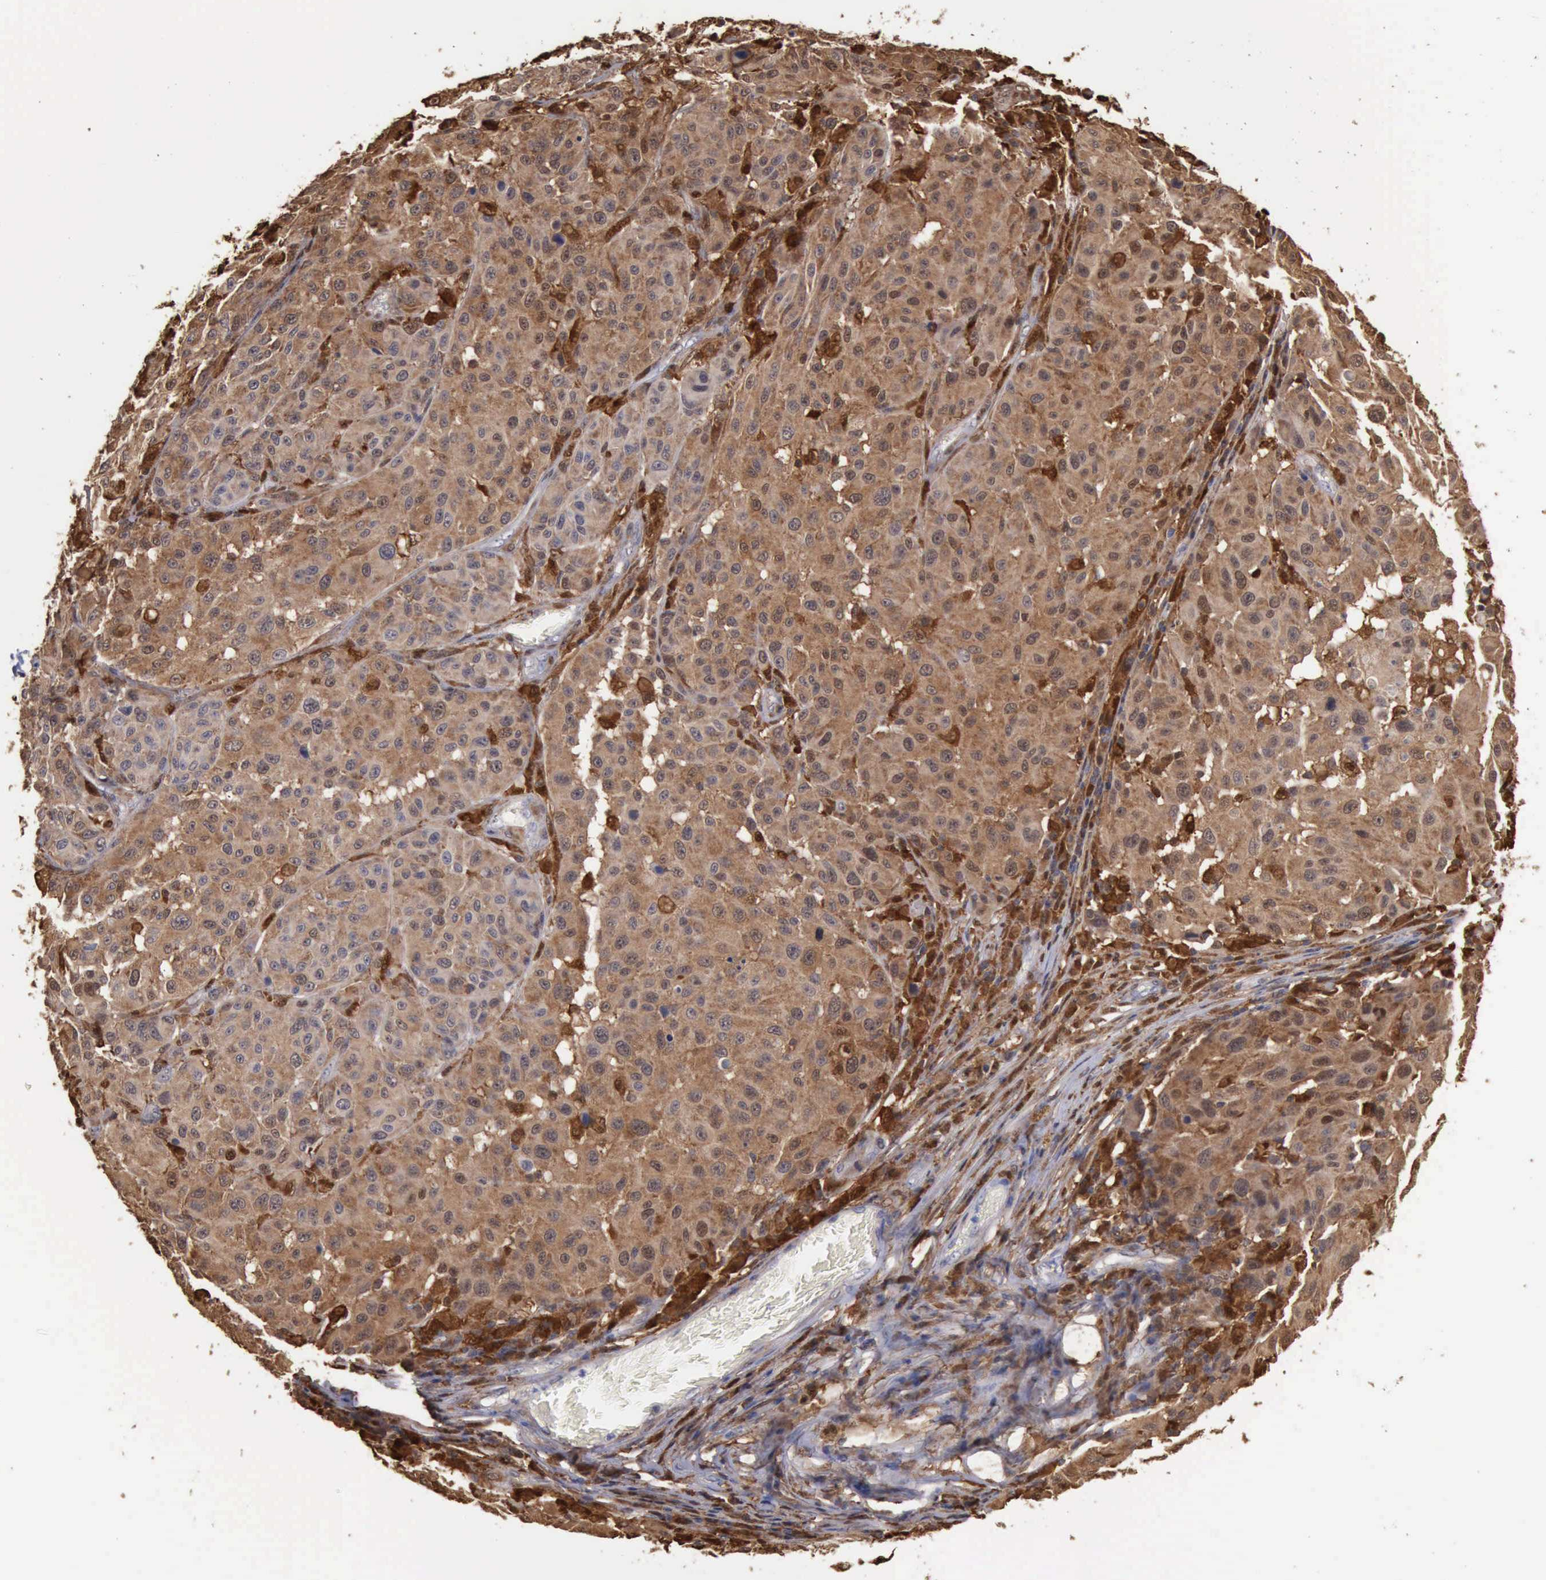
{"staining": {"intensity": "moderate", "quantity": ">75%", "location": "cytoplasmic/membranous"}, "tissue": "melanoma", "cell_type": "Tumor cells", "image_type": "cancer", "snomed": [{"axis": "morphology", "description": "Malignant melanoma, NOS"}, {"axis": "topography", "description": "Skin"}], "caption": "This histopathology image demonstrates melanoma stained with IHC to label a protein in brown. The cytoplasmic/membranous of tumor cells show moderate positivity for the protein. Nuclei are counter-stained blue.", "gene": "STAT1", "patient": {"sex": "female", "age": 77}}